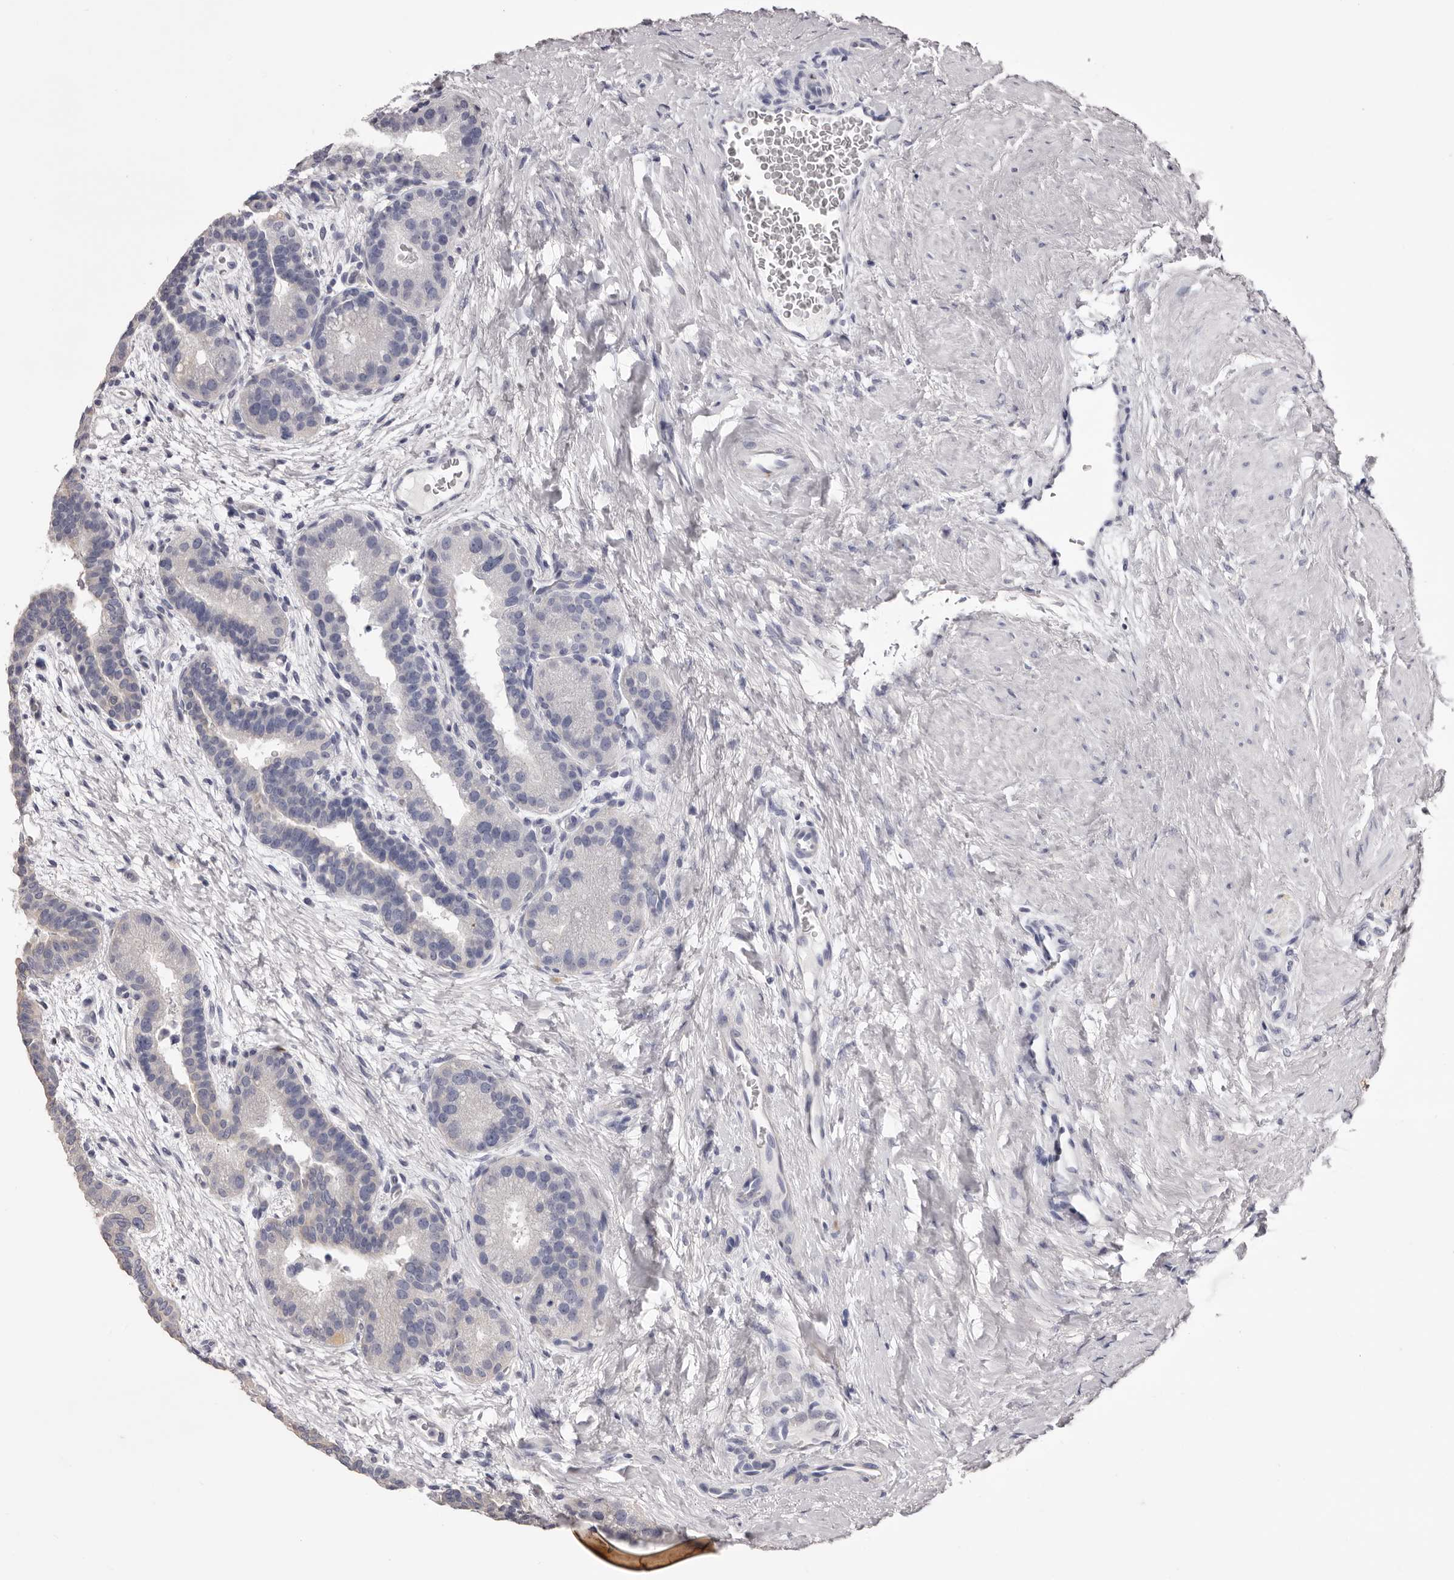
{"staining": {"intensity": "negative", "quantity": "none", "location": "none"}, "tissue": "prostate cancer", "cell_type": "Tumor cells", "image_type": "cancer", "snomed": [{"axis": "morphology", "description": "Adenocarcinoma, High grade"}, {"axis": "topography", "description": "Prostate"}], "caption": "This is a micrograph of IHC staining of prostate cancer, which shows no positivity in tumor cells.", "gene": "PNRC1", "patient": {"sex": "male", "age": 56}}